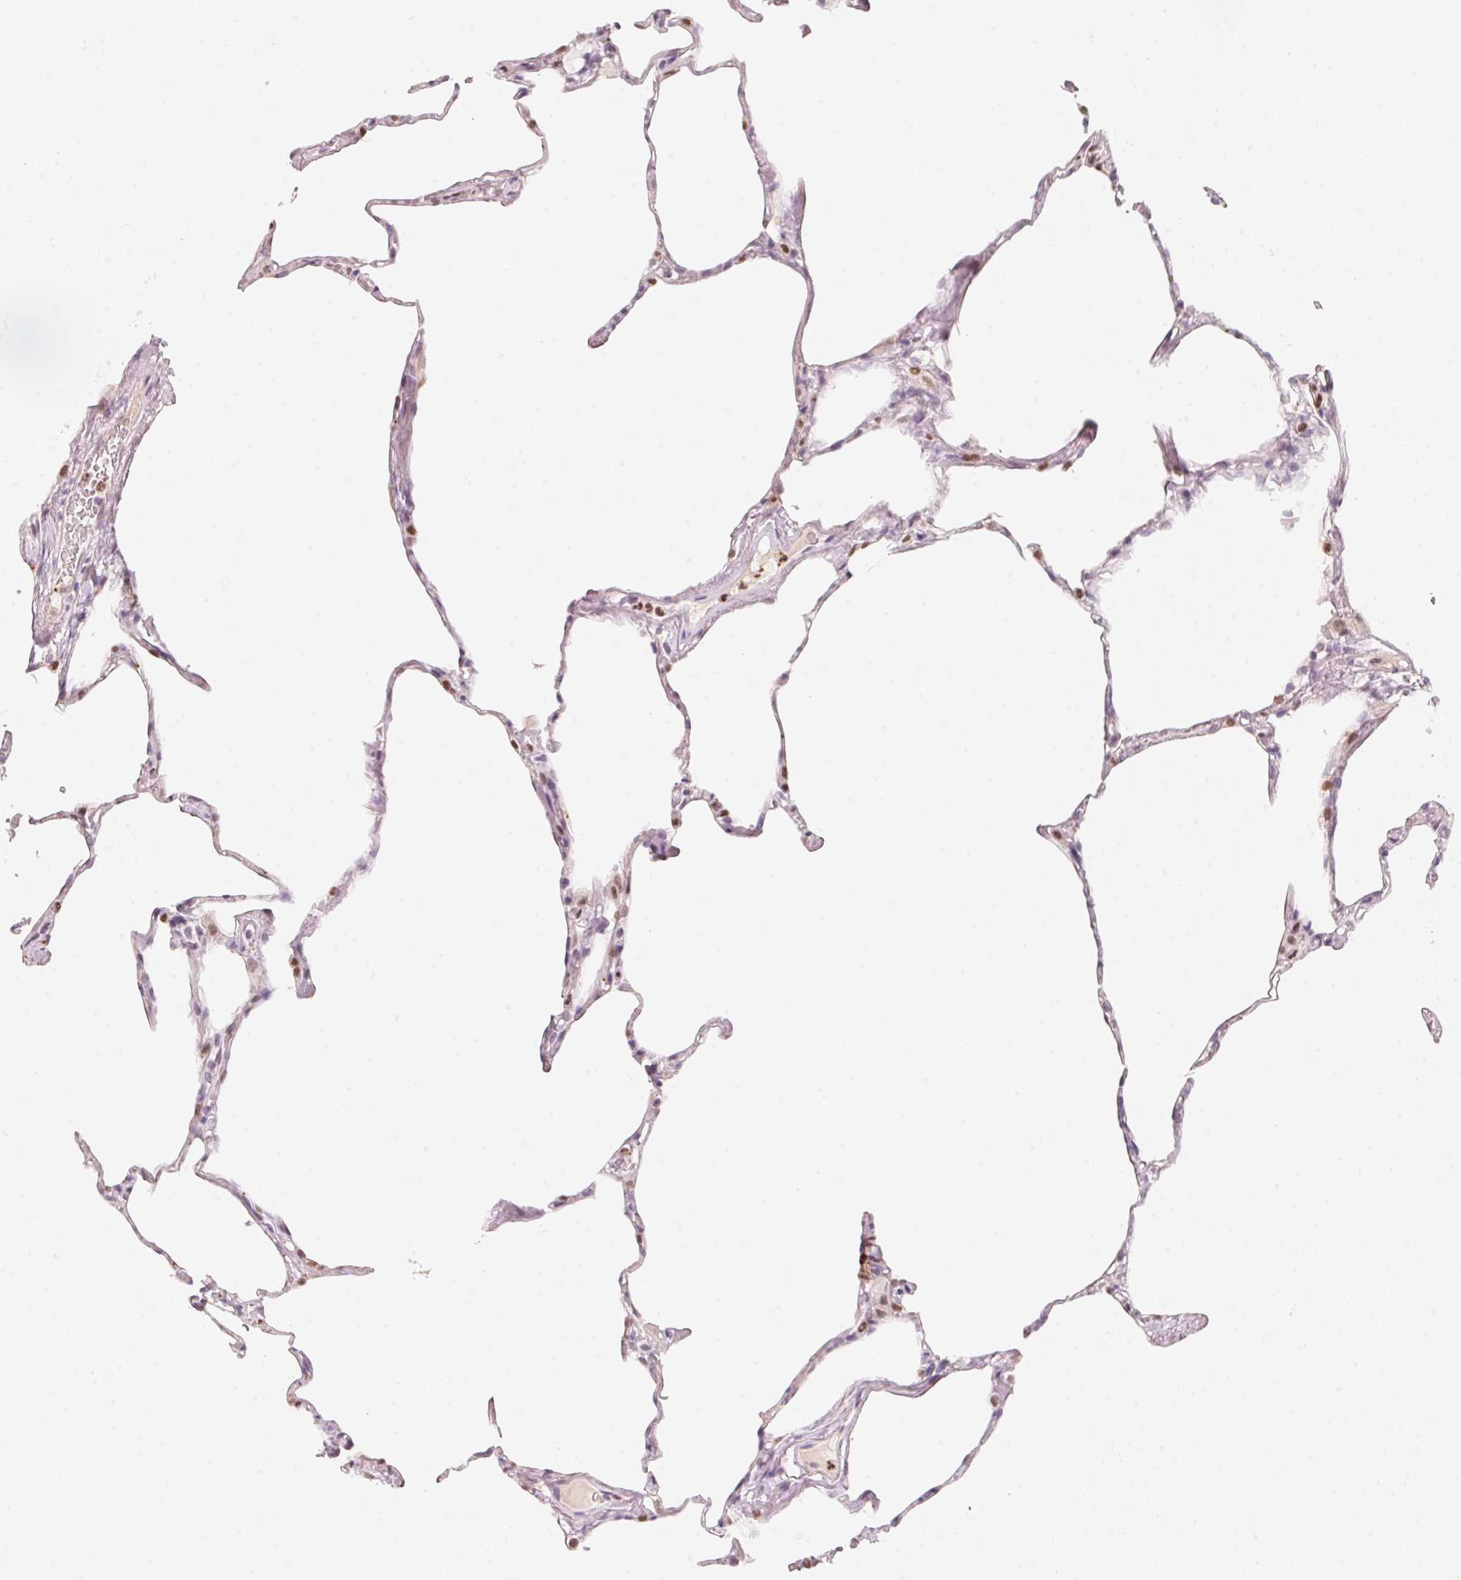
{"staining": {"intensity": "moderate", "quantity": "<25%", "location": "nuclear"}, "tissue": "lung", "cell_type": "Alveolar cells", "image_type": "normal", "snomed": [{"axis": "morphology", "description": "Normal tissue, NOS"}, {"axis": "topography", "description": "Lung"}], "caption": "Benign lung was stained to show a protein in brown. There is low levels of moderate nuclear expression in approximately <25% of alveolar cells. Immunohistochemistry stains the protein of interest in brown and the nuclei are stained blue.", "gene": "ARHGAP22", "patient": {"sex": "male", "age": 65}}